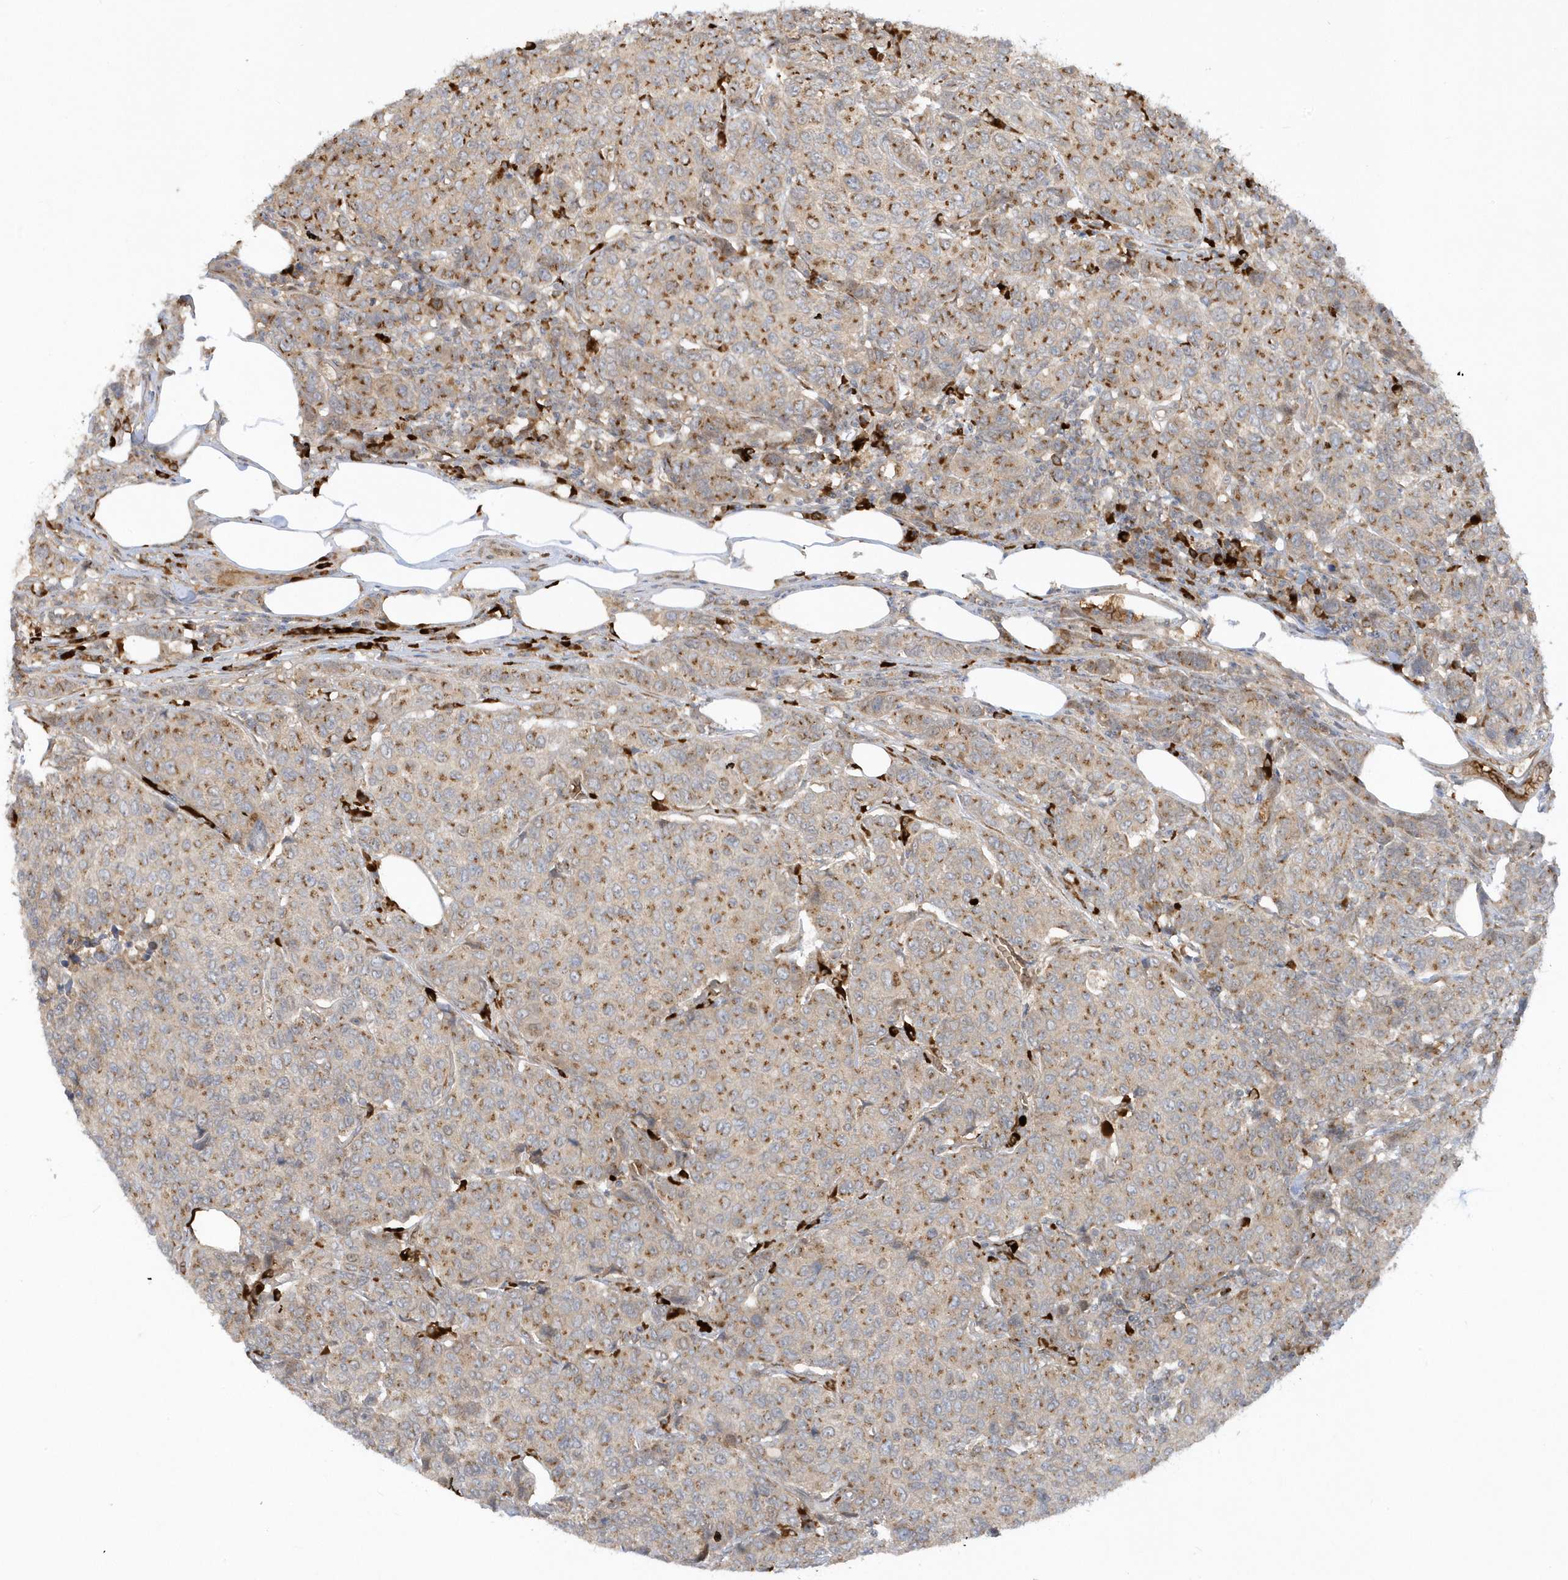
{"staining": {"intensity": "moderate", "quantity": ">75%", "location": "cytoplasmic/membranous"}, "tissue": "breast cancer", "cell_type": "Tumor cells", "image_type": "cancer", "snomed": [{"axis": "morphology", "description": "Duct carcinoma"}, {"axis": "topography", "description": "Breast"}], "caption": "A micrograph of breast cancer (intraductal carcinoma) stained for a protein shows moderate cytoplasmic/membranous brown staining in tumor cells. The staining was performed using DAB to visualize the protein expression in brown, while the nuclei were stained in blue with hematoxylin (Magnification: 20x).", "gene": "RPP40", "patient": {"sex": "female", "age": 55}}